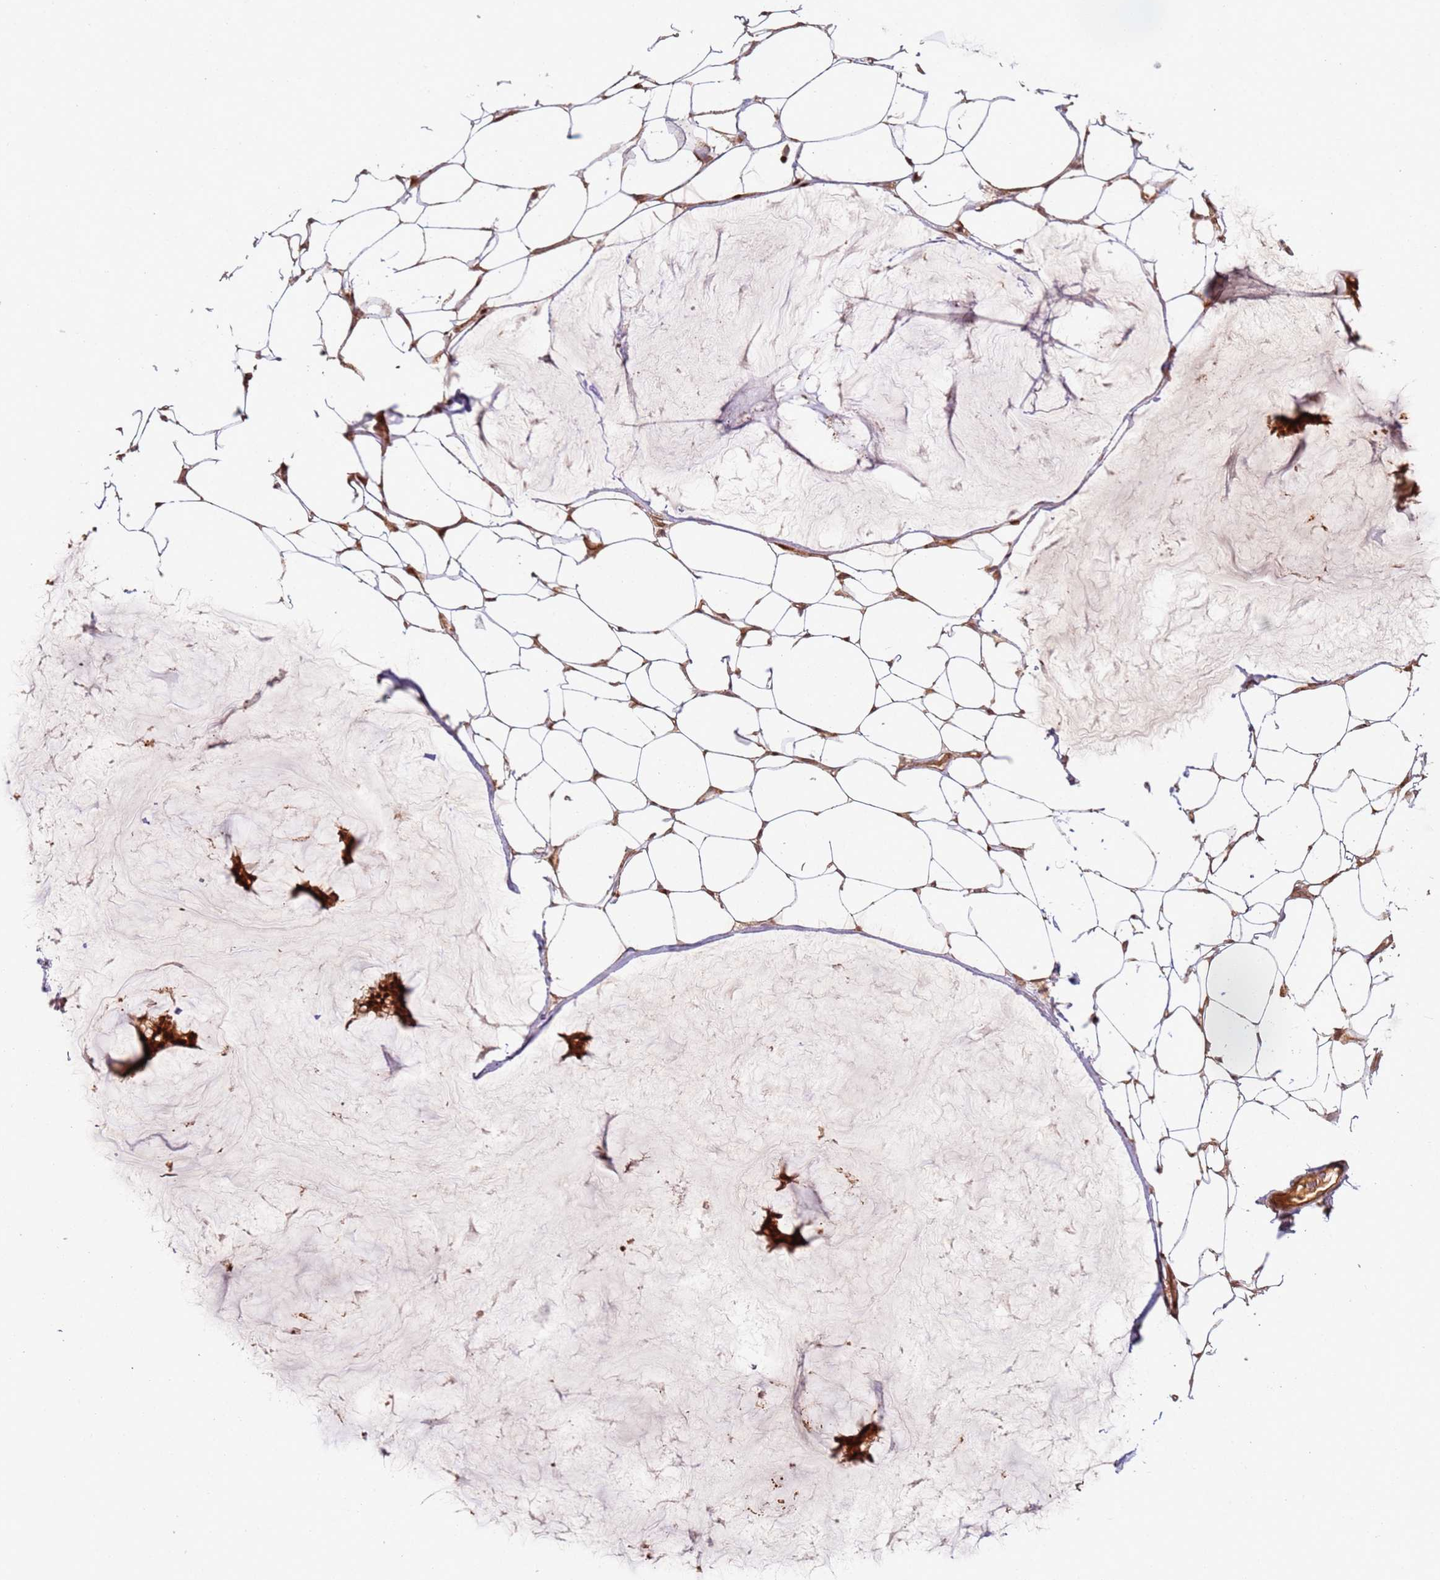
{"staining": {"intensity": "strong", "quantity": ">75%", "location": "cytoplasmic/membranous"}, "tissue": "breast cancer", "cell_type": "Tumor cells", "image_type": "cancer", "snomed": [{"axis": "morphology", "description": "Duct carcinoma"}, {"axis": "topography", "description": "Breast"}], "caption": "Strong cytoplasmic/membranous expression for a protein is appreciated in approximately >75% of tumor cells of breast infiltrating ductal carcinoma using immunohistochemistry (IHC).", "gene": "TMEM233", "patient": {"sex": "female", "age": 93}}